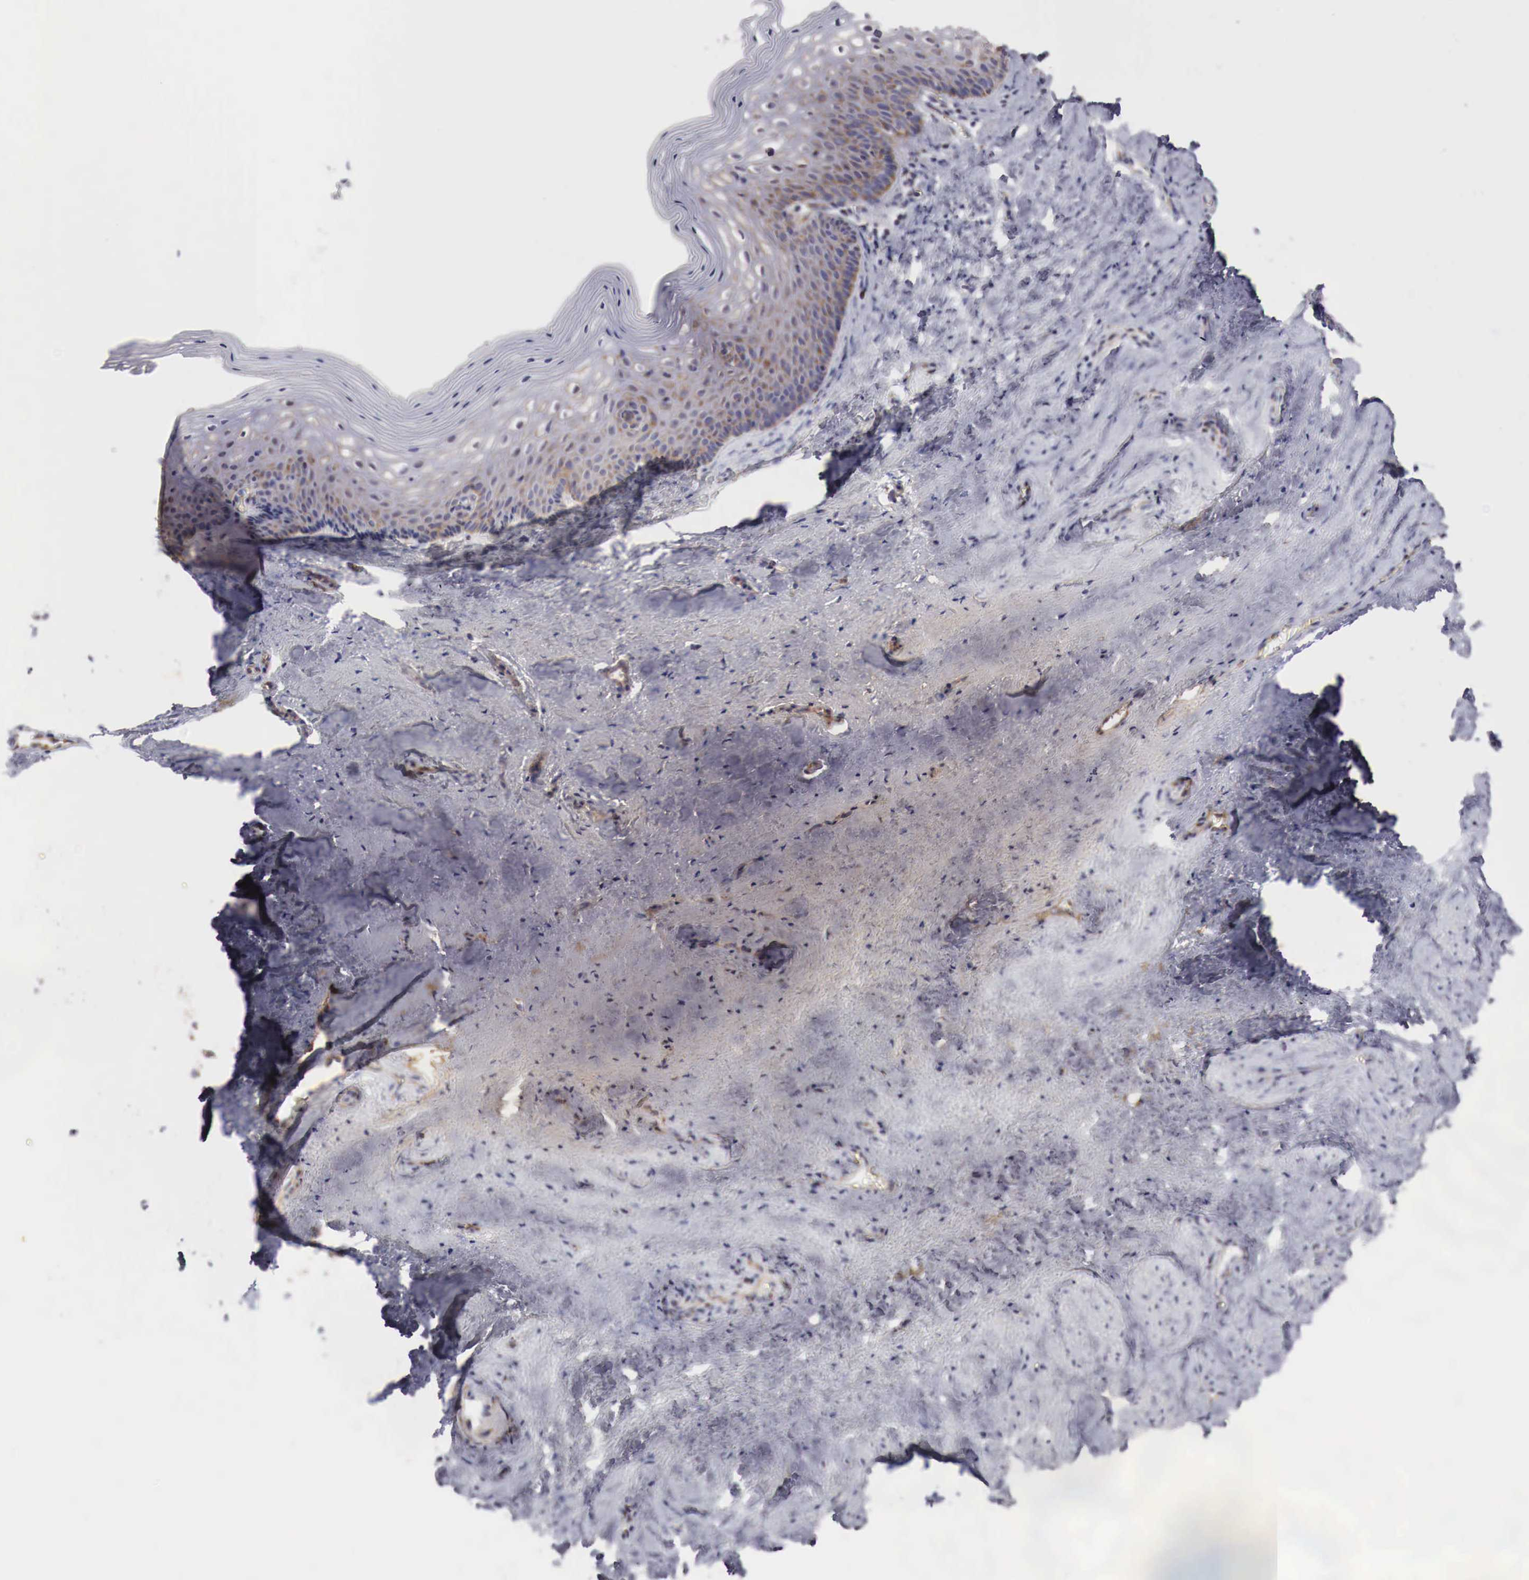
{"staining": {"intensity": "moderate", "quantity": "25%-75%", "location": "cytoplasmic/membranous"}, "tissue": "vagina", "cell_type": "Squamous epithelial cells", "image_type": "normal", "snomed": [{"axis": "morphology", "description": "Normal tissue, NOS"}, {"axis": "topography", "description": "Vagina"}], "caption": "Protein analysis of benign vagina reveals moderate cytoplasmic/membranous positivity in about 25%-75% of squamous epithelial cells.", "gene": "XPNPEP3", "patient": {"sex": "female", "age": 46}}